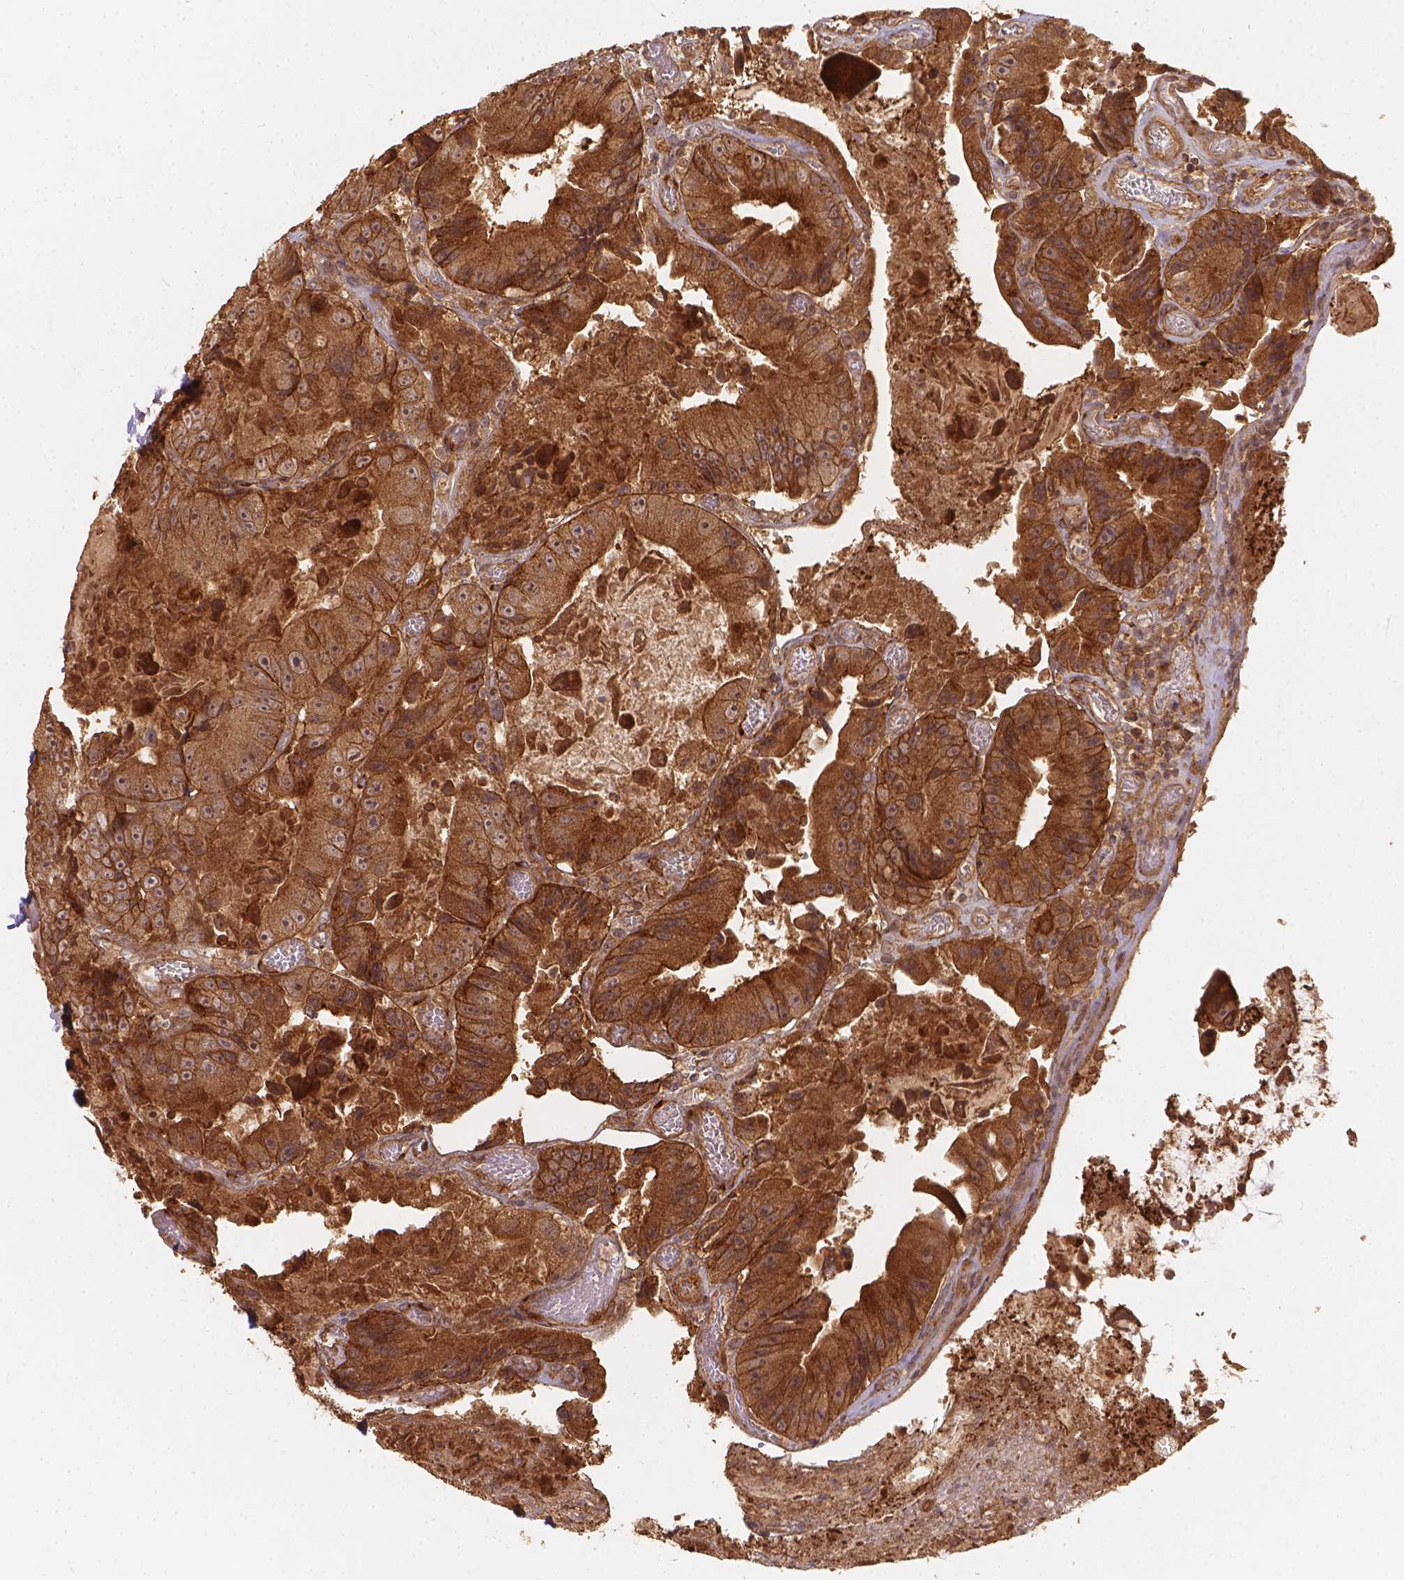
{"staining": {"intensity": "strong", "quantity": ">75%", "location": "cytoplasmic/membranous"}, "tissue": "colorectal cancer", "cell_type": "Tumor cells", "image_type": "cancer", "snomed": [{"axis": "morphology", "description": "Adenocarcinoma, NOS"}, {"axis": "topography", "description": "Colon"}], "caption": "An IHC photomicrograph of tumor tissue is shown. Protein staining in brown shows strong cytoplasmic/membranous positivity in colorectal cancer (adenocarcinoma) within tumor cells. Ihc stains the protein in brown and the nuclei are stained blue.", "gene": "XPR1", "patient": {"sex": "female", "age": 86}}